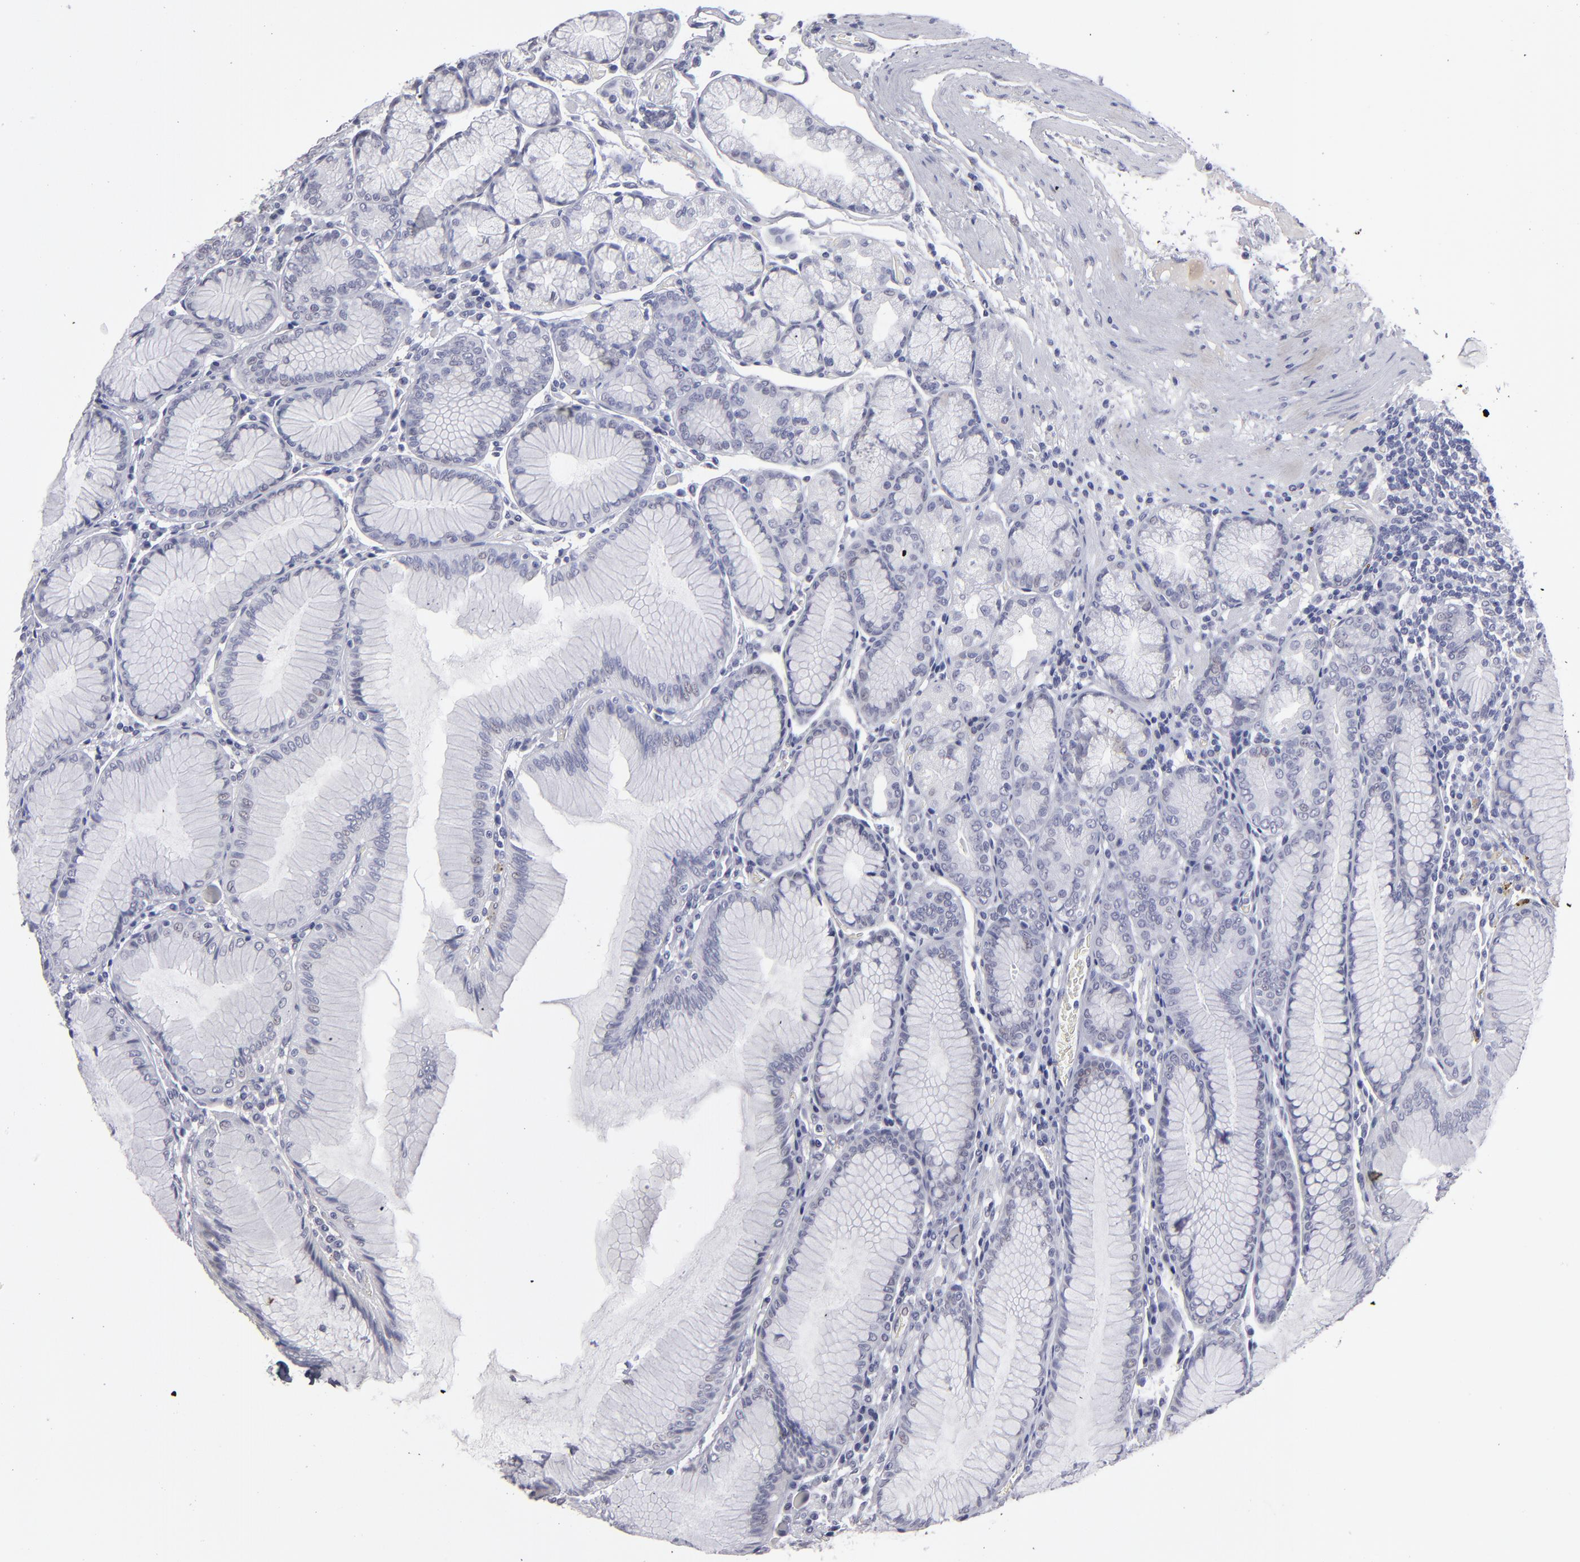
{"staining": {"intensity": "negative", "quantity": "none", "location": "none"}, "tissue": "stomach", "cell_type": "Glandular cells", "image_type": "normal", "snomed": [{"axis": "morphology", "description": "Normal tissue, NOS"}, {"axis": "topography", "description": "Stomach, lower"}], "caption": "The histopathology image displays no staining of glandular cells in benign stomach.", "gene": "ALDOB", "patient": {"sex": "female", "age": 93}}